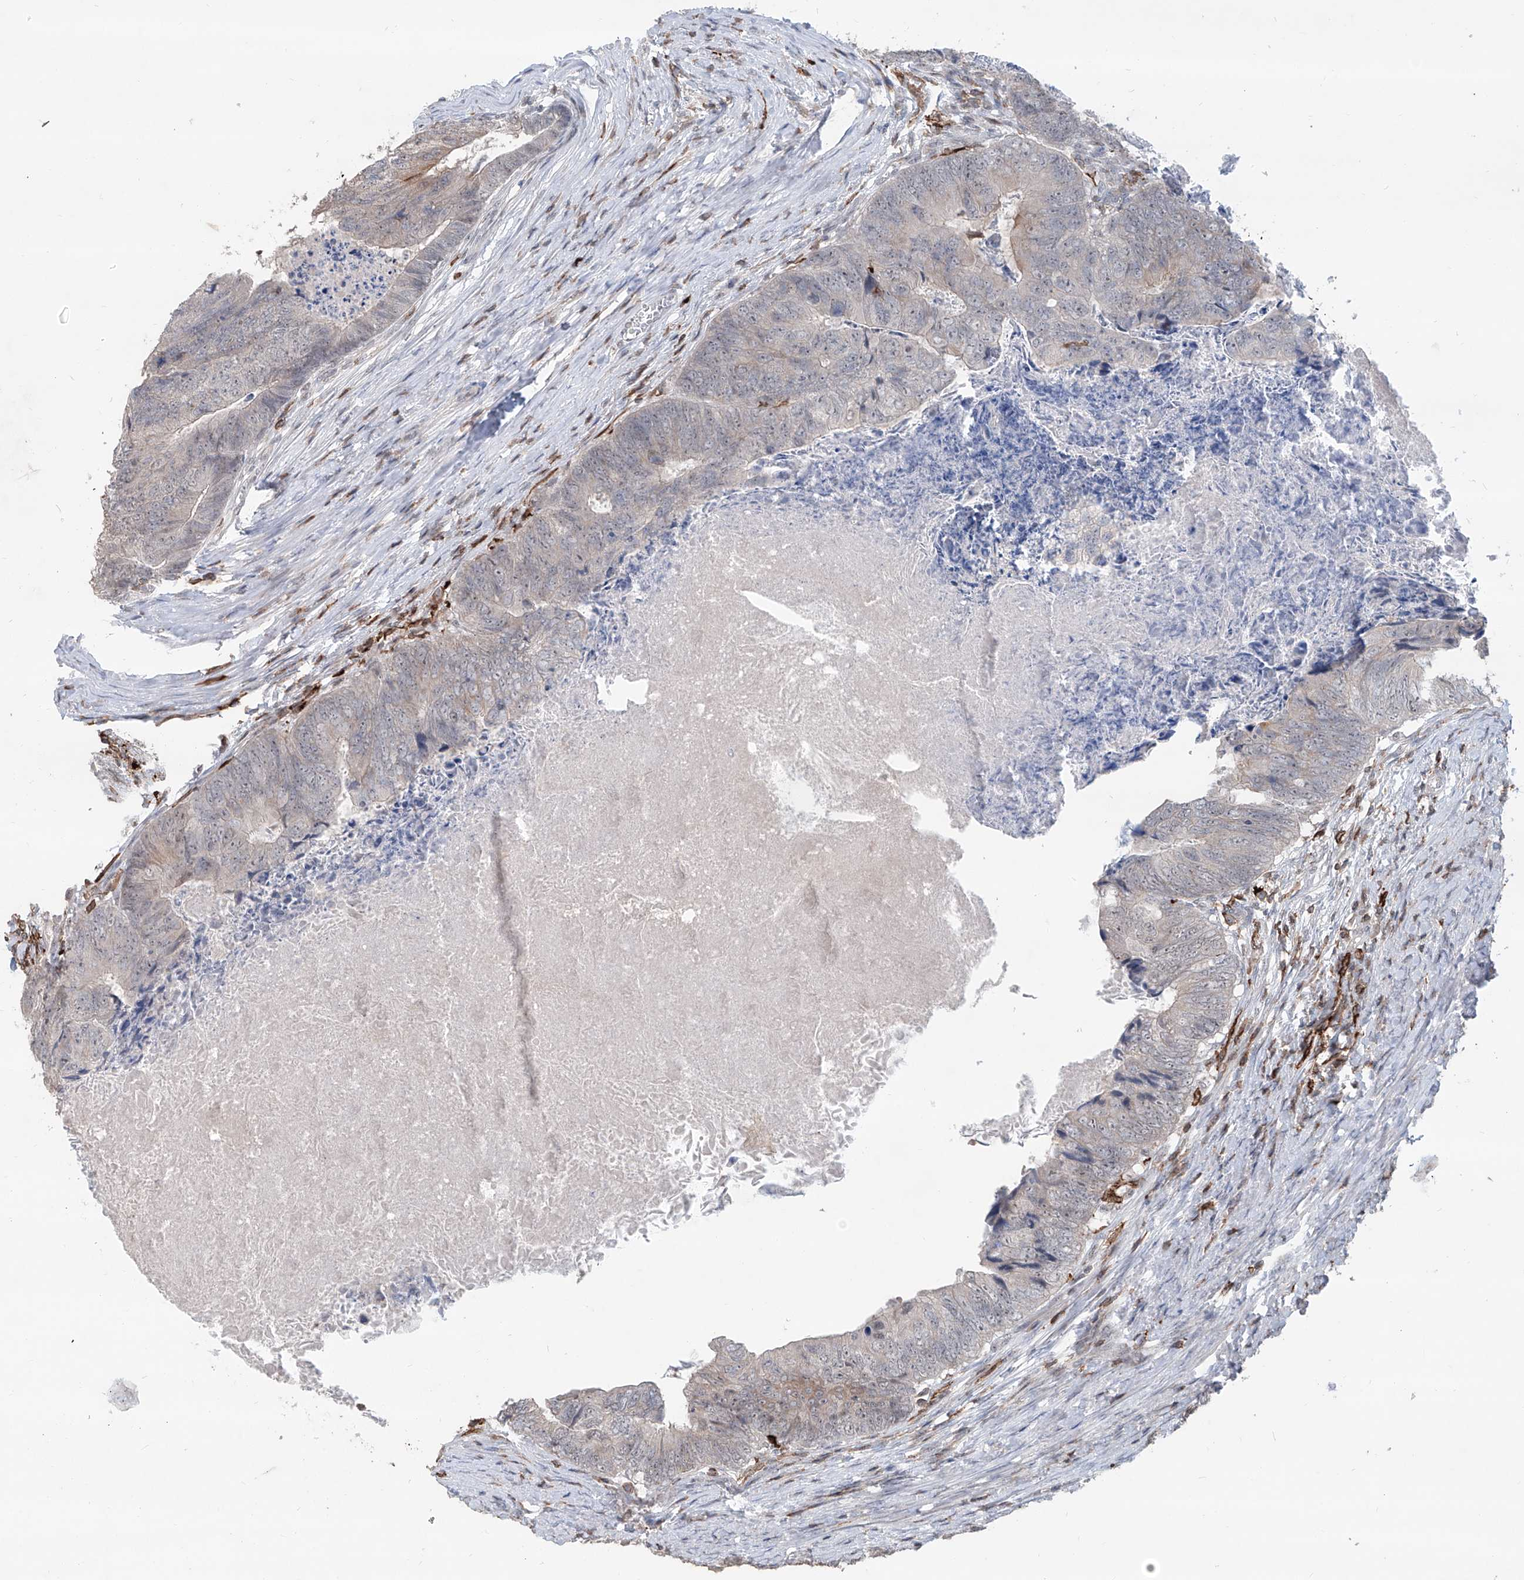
{"staining": {"intensity": "negative", "quantity": "none", "location": "none"}, "tissue": "colorectal cancer", "cell_type": "Tumor cells", "image_type": "cancer", "snomed": [{"axis": "morphology", "description": "Adenocarcinoma, NOS"}, {"axis": "topography", "description": "Colon"}], "caption": "A photomicrograph of adenocarcinoma (colorectal) stained for a protein reveals no brown staining in tumor cells.", "gene": "ZBTB48", "patient": {"sex": "female", "age": 67}}